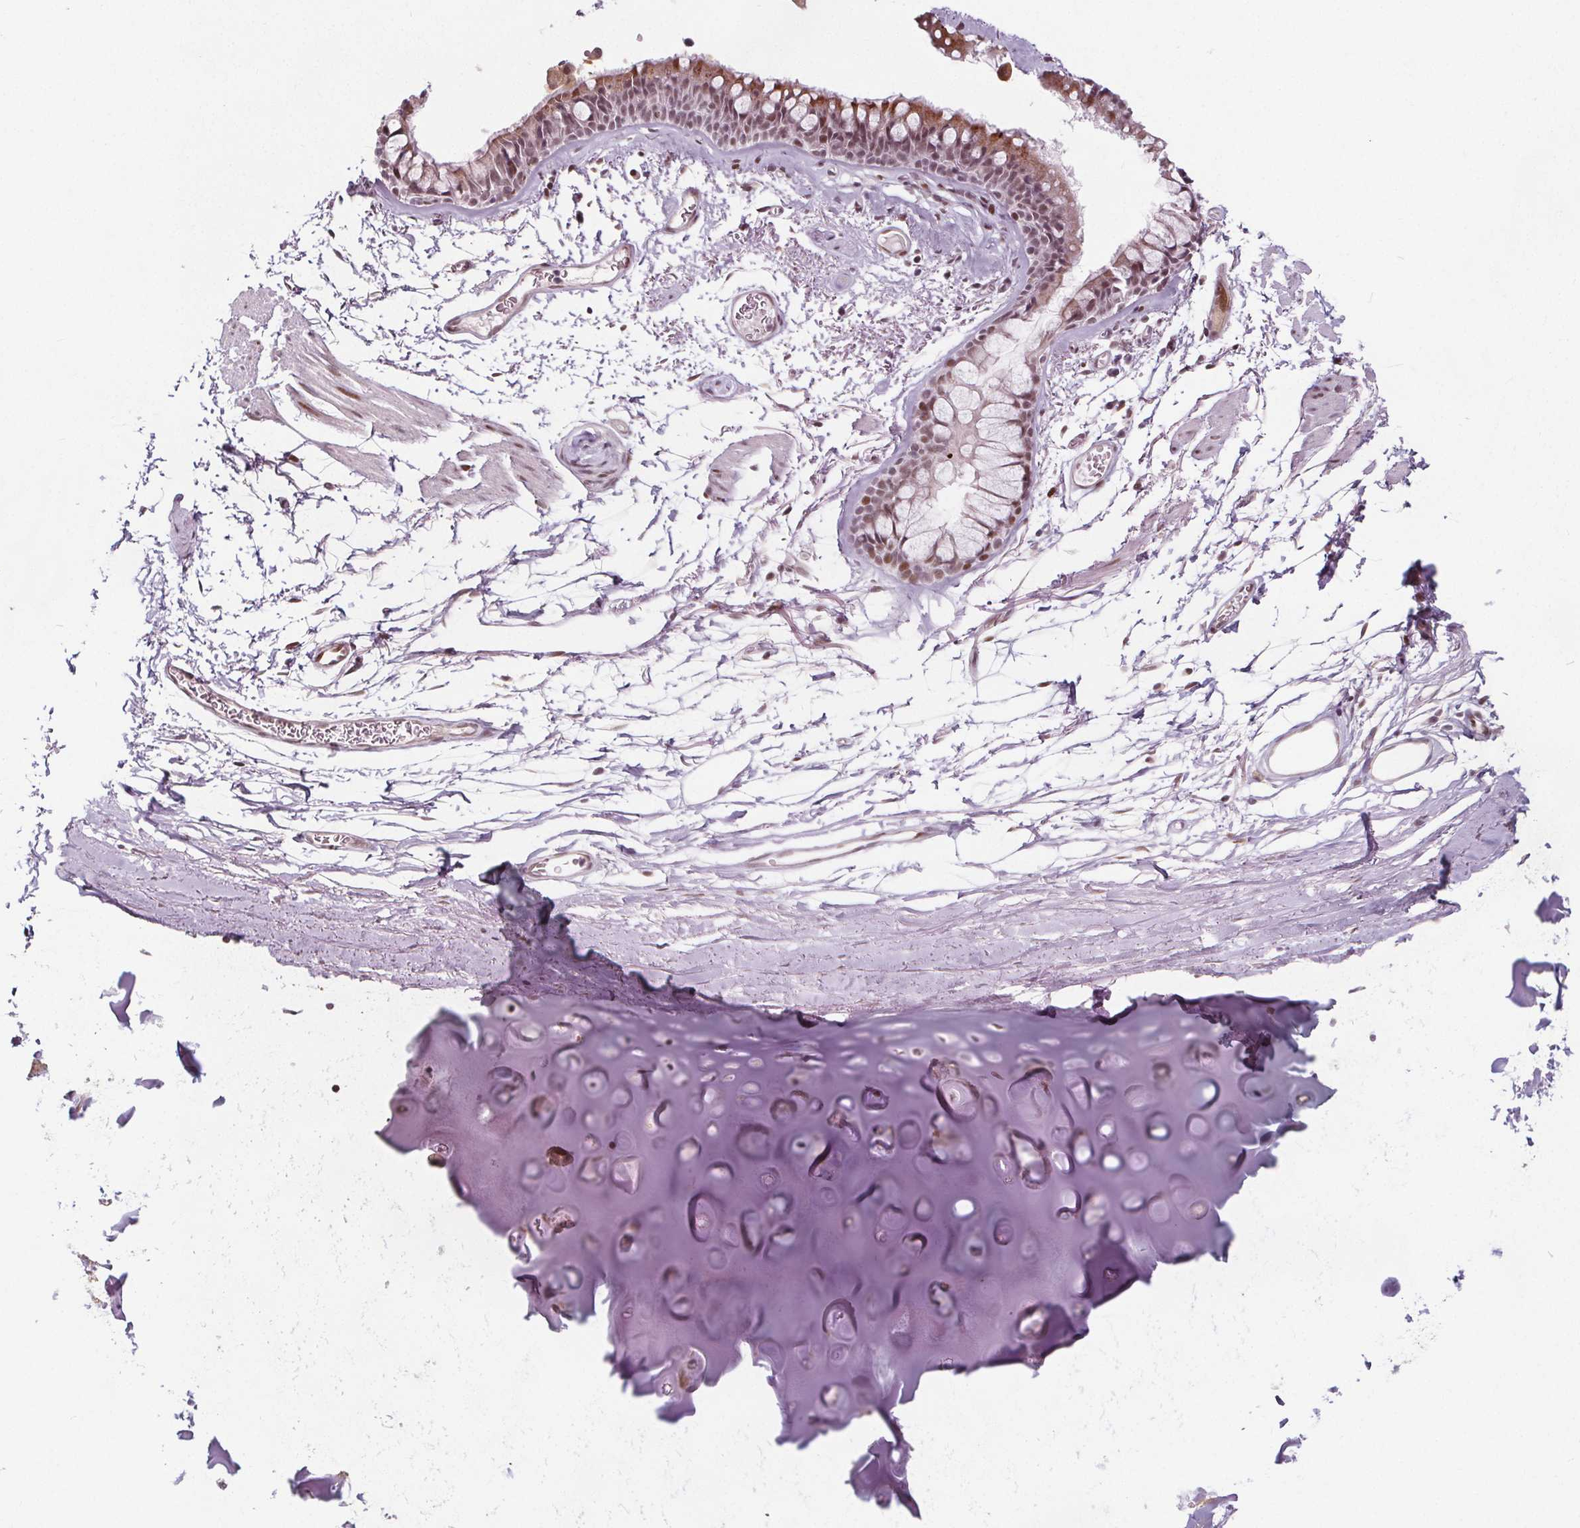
{"staining": {"intensity": "weak", "quantity": "25%-75%", "location": "nuclear"}, "tissue": "adipose tissue", "cell_type": "Adipocytes", "image_type": "normal", "snomed": [{"axis": "morphology", "description": "Normal tissue, NOS"}, {"axis": "topography", "description": "Cartilage tissue"}, {"axis": "topography", "description": "Bronchus"}], "caption": "Brown immunohistochemical staining in unremarkable human adipose tissue exhibits weak nuclear expression in approximately 25%-75% of adipocytes.", "gene": "TAF6L", "patient": {"sex": "female", "age": 79}}